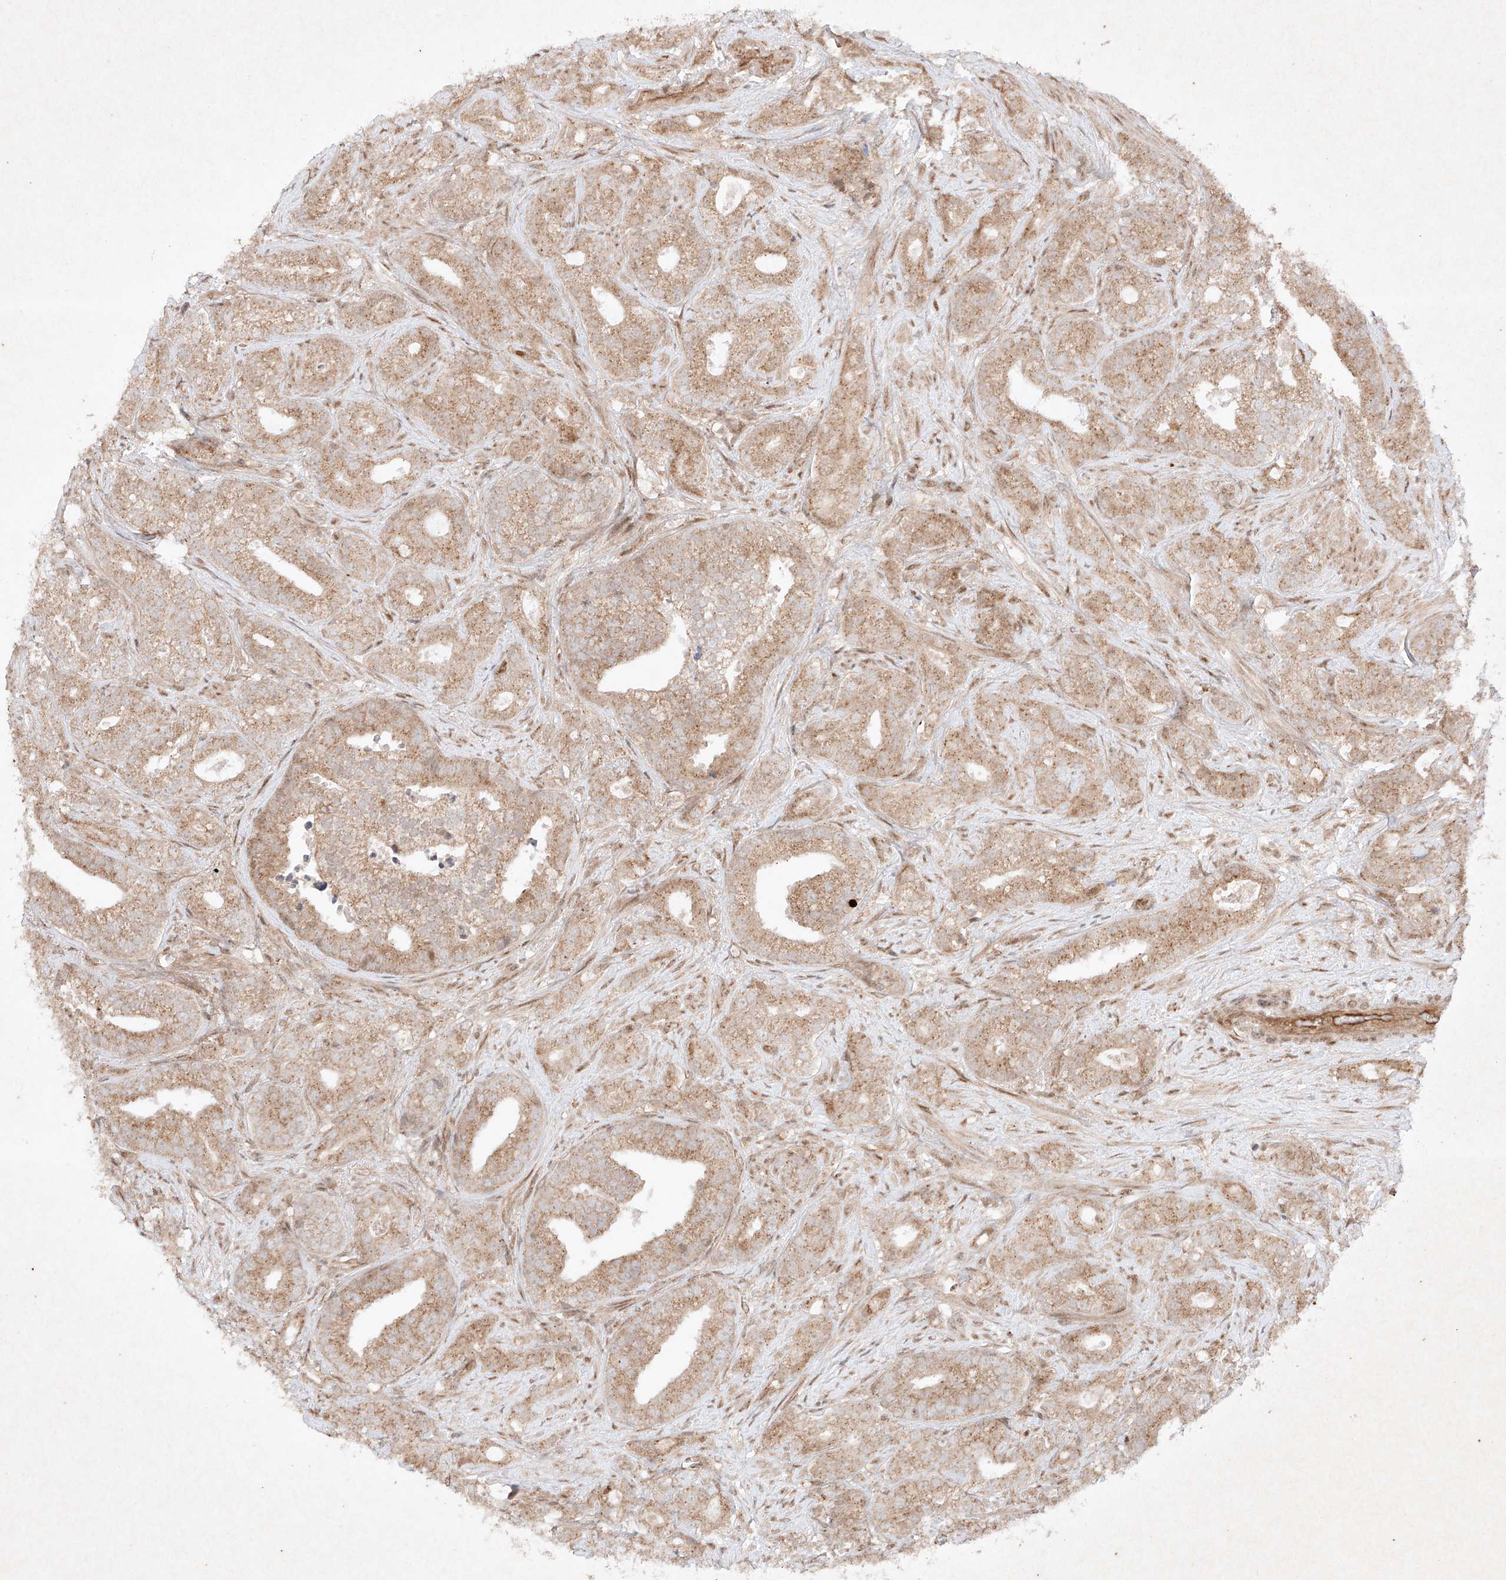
{"staining": {"intensity": "moderate", "quantity": ">75%", "location": "cytoplasmic/membranous"}, "tissue": "prostate cancer", "cell_type": "Tumor cells", "image_type": "cancer", "snomed": [{"axis": "morphology", "description": "Adenocarcinoma, High grade"}, {"axis": "topography", "description": "Prostate and seminal vesicle, NOS"}], "caption": "Moderate cytoplasmic/membranous staining for a protein is seen in about >75% of tumor cells of prostate adenocarcinoma (high-grade) using IHC.", "gene": "RNF31", "patient": {"sex": "male", "age": 67}}